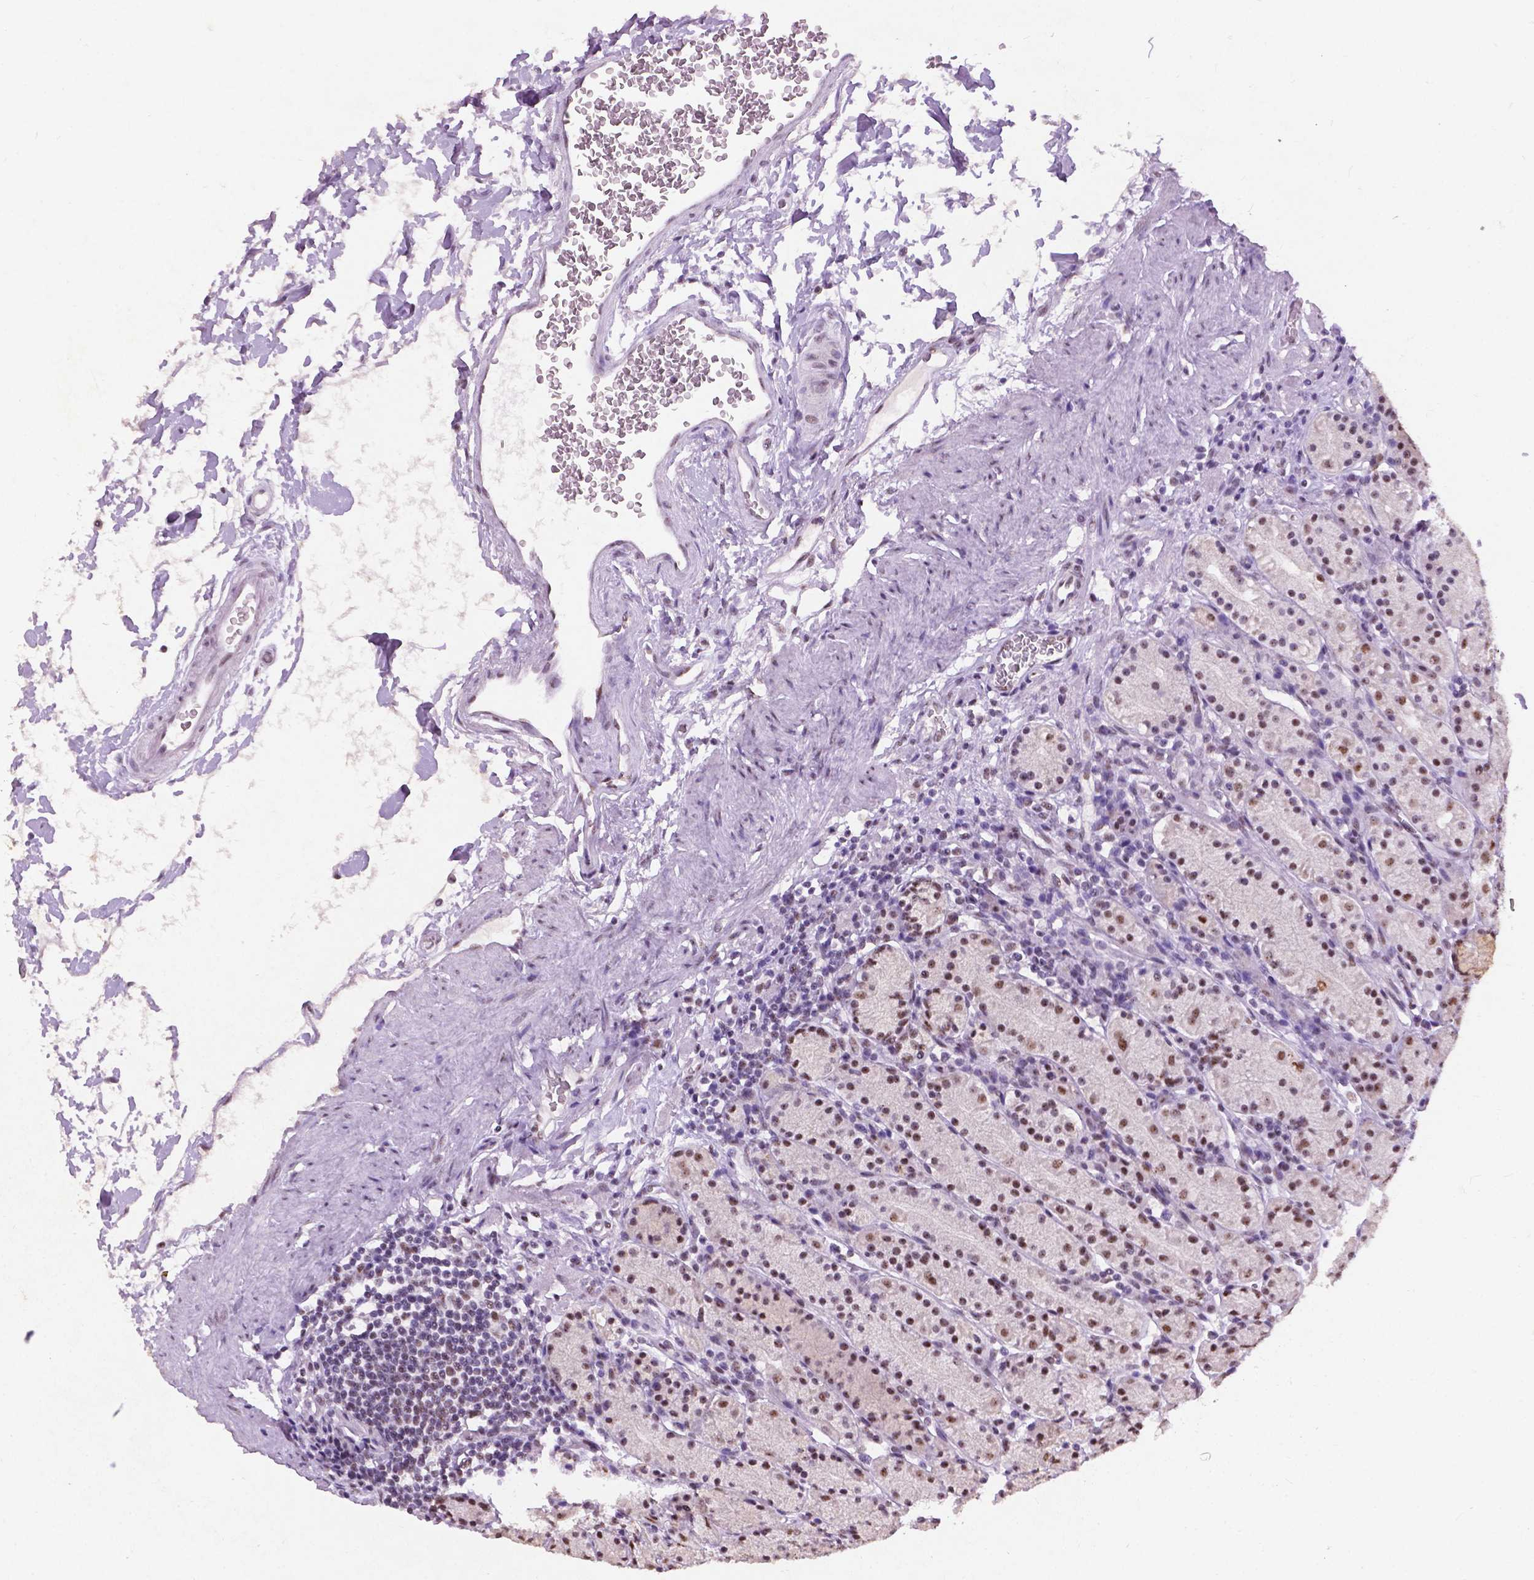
{"staining": {"intensity": "moderate", "quantity": ">75%", "location": "nuclear"}, "tissue": "stomach", "cell_type": "Glandular cells", "image_type": "normal", "snomed": [{"axis": "morphology", "description": "Normal tissue, NOS"}, {"axis": "topography", "description": "Stomach, upper"}, {"axis": "topography", "description": "Stomach"}], "caption": "This image demonstrates immunohistochemistry staining of unremarkable stomach, with medium moderate nuclear expression in about >75% of glandular cells.", "gene": "COIL", "patient": {"sex": "male", "age": 62}}